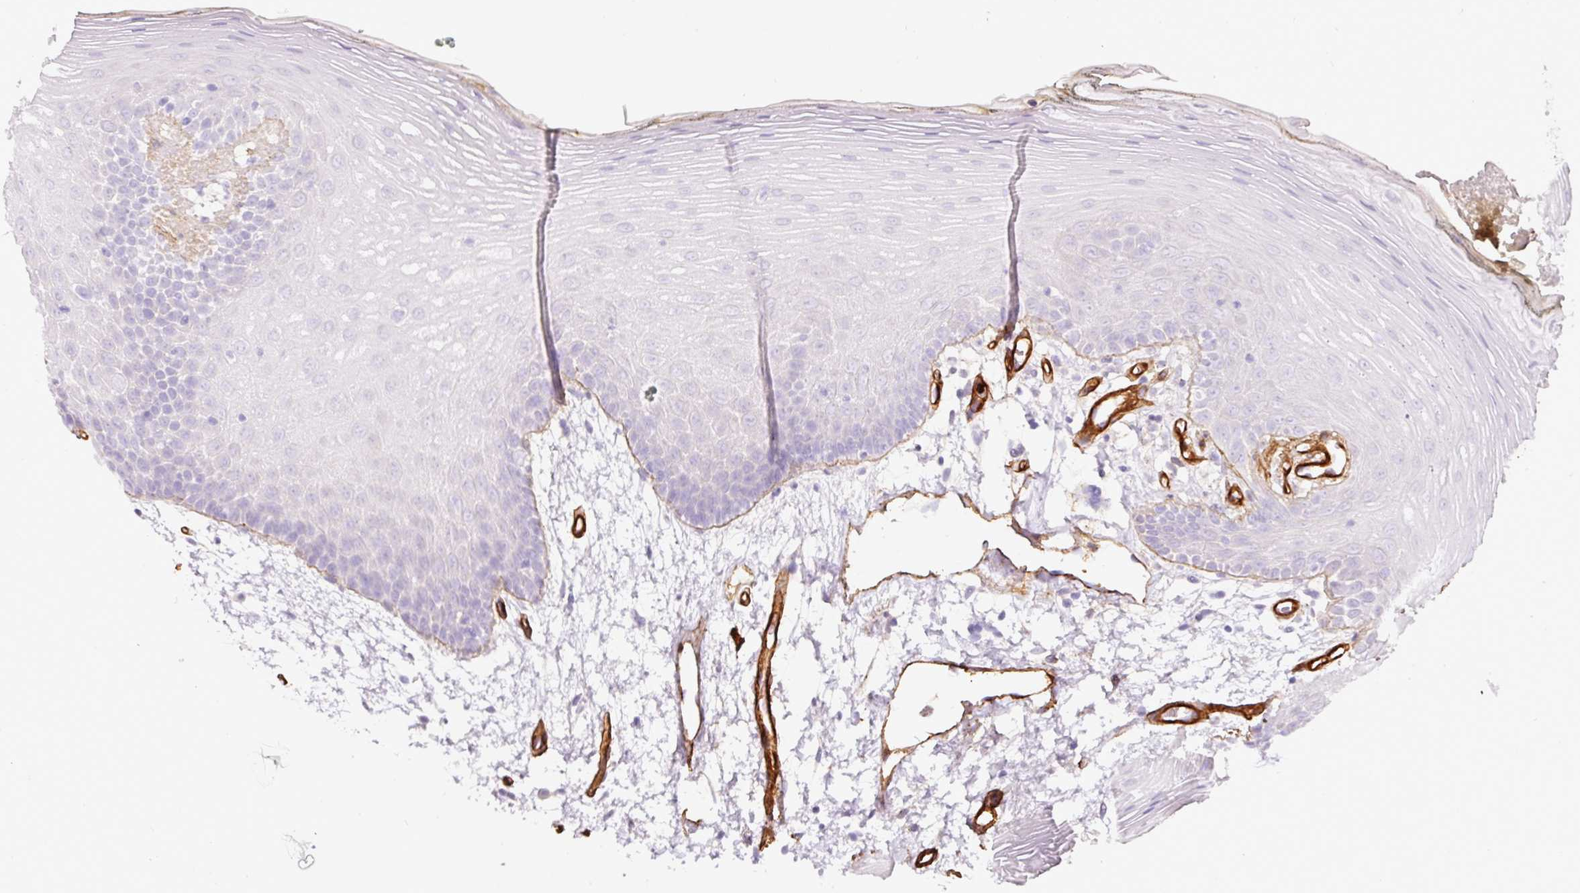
{"staining": {"intensity": "negative", "quantity": "none", "location": "none"}, "tissue": "oral mucosa", "cell_type": "Squamous epithelial cells", "image_type": "normal", "snomed": [{"axis": "morphology", "description": "Normal tissue, NOS"}, {"axis": "morphology", "description": "Squamous cell carcinoma, NOS"}, {"axis": "topography", "description": "Oral tissue"}, {"axis": "topography", "description": "Head-Neck"}], "caption": "This is a photomicrograph of IHC staining of benign oral mucosa, which shows no staining in squamous epithelial cells.", "gene": "LOXL4", "patient": {"sex": "female", "age": 81}}